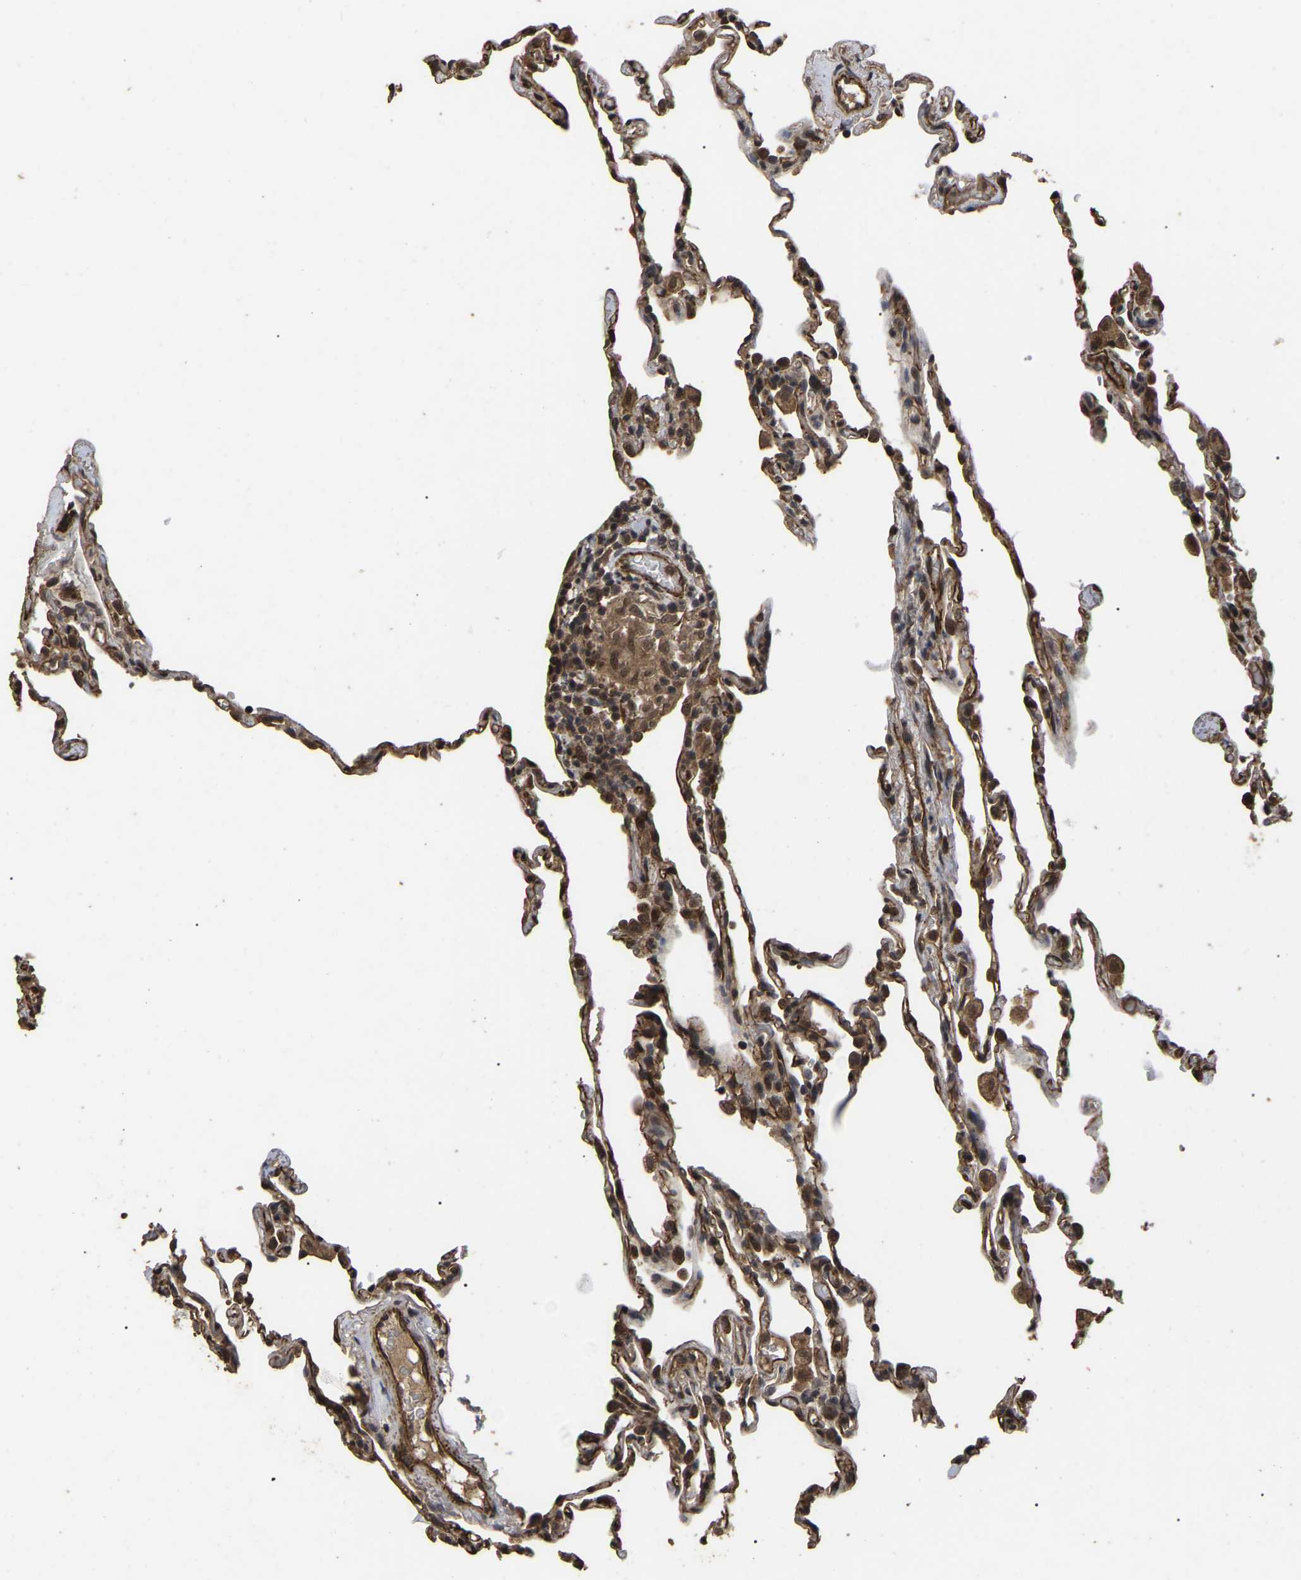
{"staining": {"intensity": "moderate", "quantity": ">75%", "location": "cytoplasmic/membranous"}, "tissue": "lung", "cell_type": "Alveolar cells", "image_type": "normal", "snomed": [{"axis": "morphology", "description": "Normal tissue, NOS"}, {"axis": "topography", "description": "Lung"}], "caption": "Human lung stained for a protein (brown) demonstrates moderate cytoplasmic/membranous positive positivity in about >75% of alveolar cells.", "gene": "FAM161B", "patient": {"sex": "male", "age": 59}}